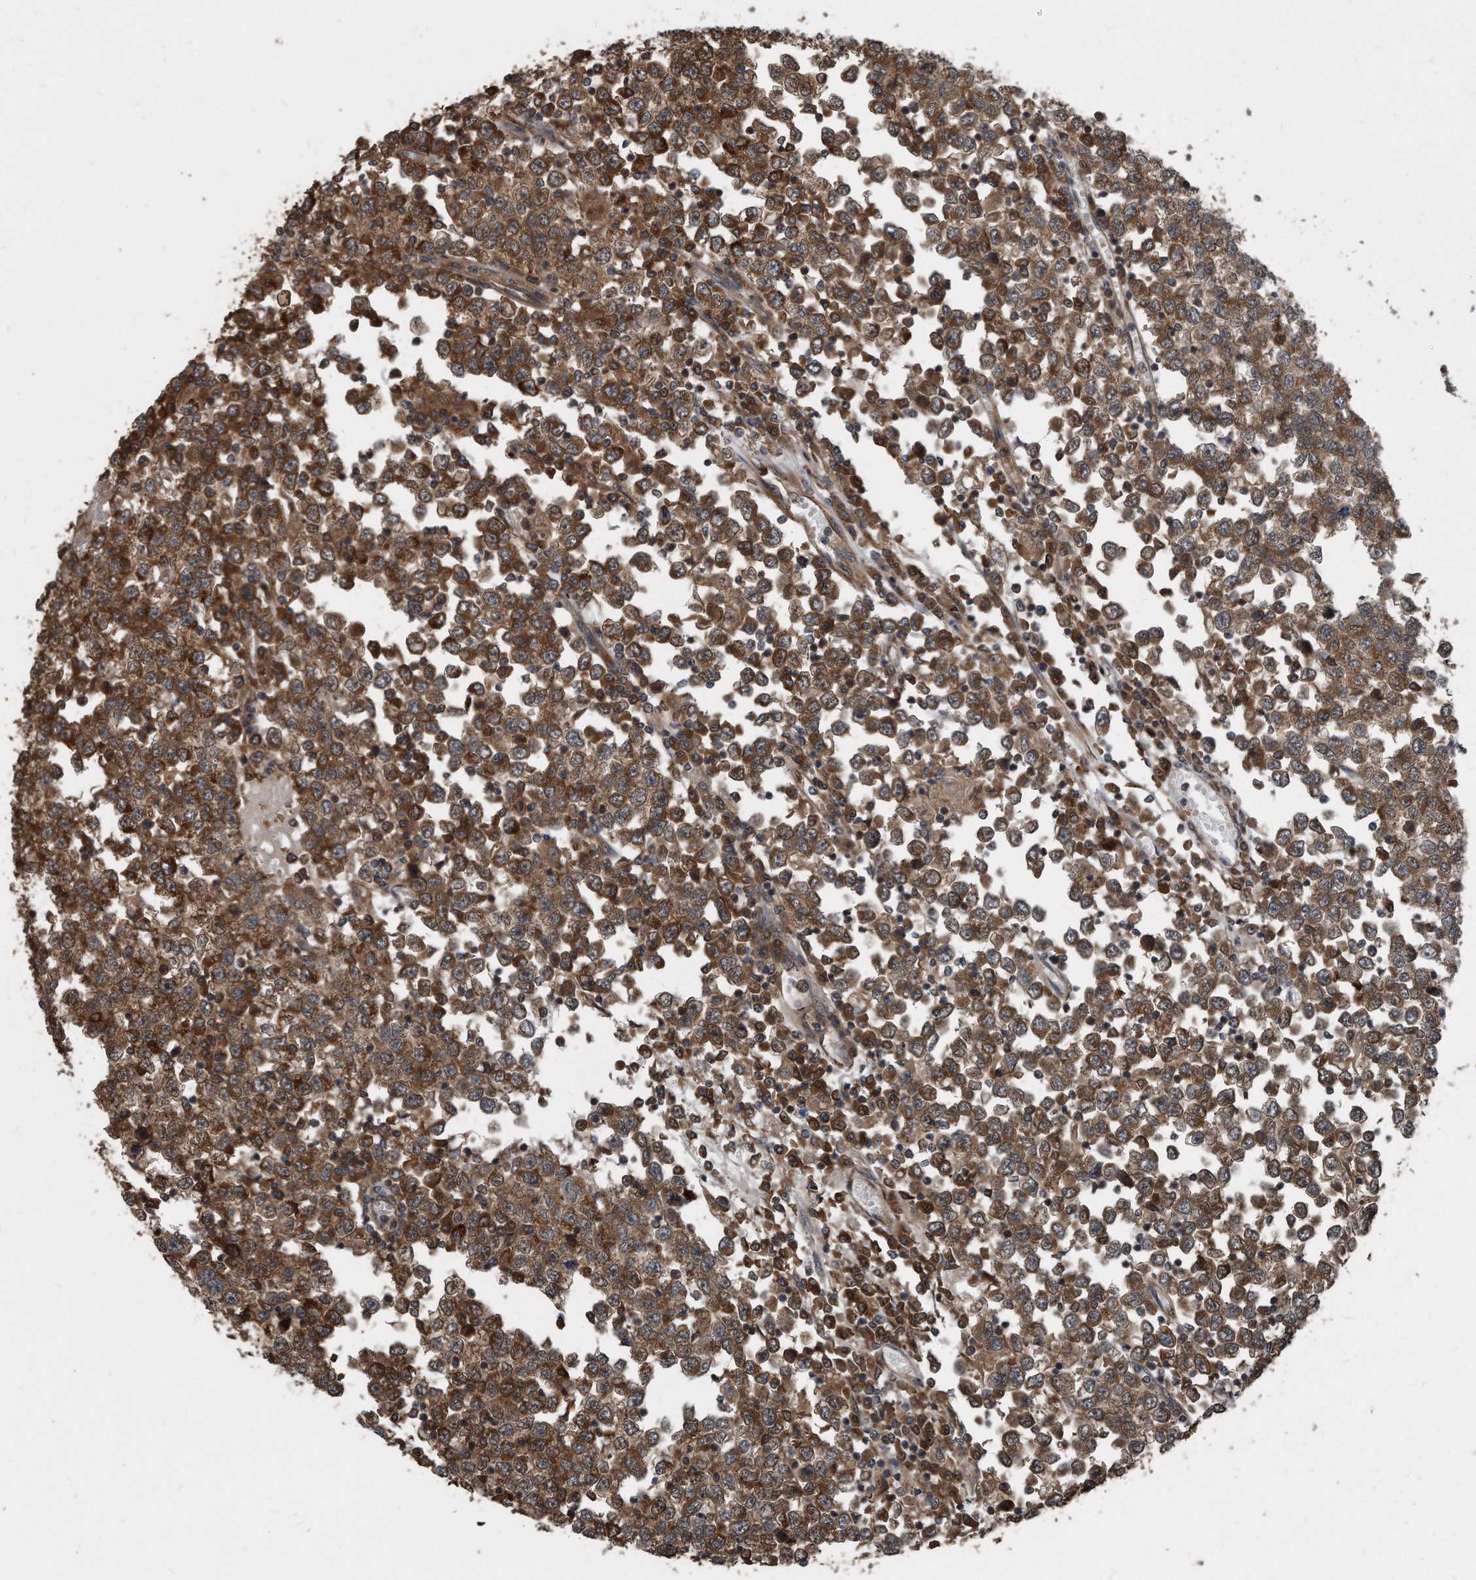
{"staining": {"intensity": "strong", "quantity": ">75%", "location": "cytoplasmic/membranous"}, "tissue": "testis cancer", "cell_type": "Tumor cells", "image_type": "cancer", "snomed": [{"axis": "morphology", "description": "Seminoma, NOS"}, {"axis": "topography", "description": "Testis"}], "caption": "Testis seminoma stained with immunohistochemistry shows strong cytoplasmic/membranous staining in about >75% of tumor cells.", "gene": "FAM136A", "patient": {"sex": "male", "age": 65}}